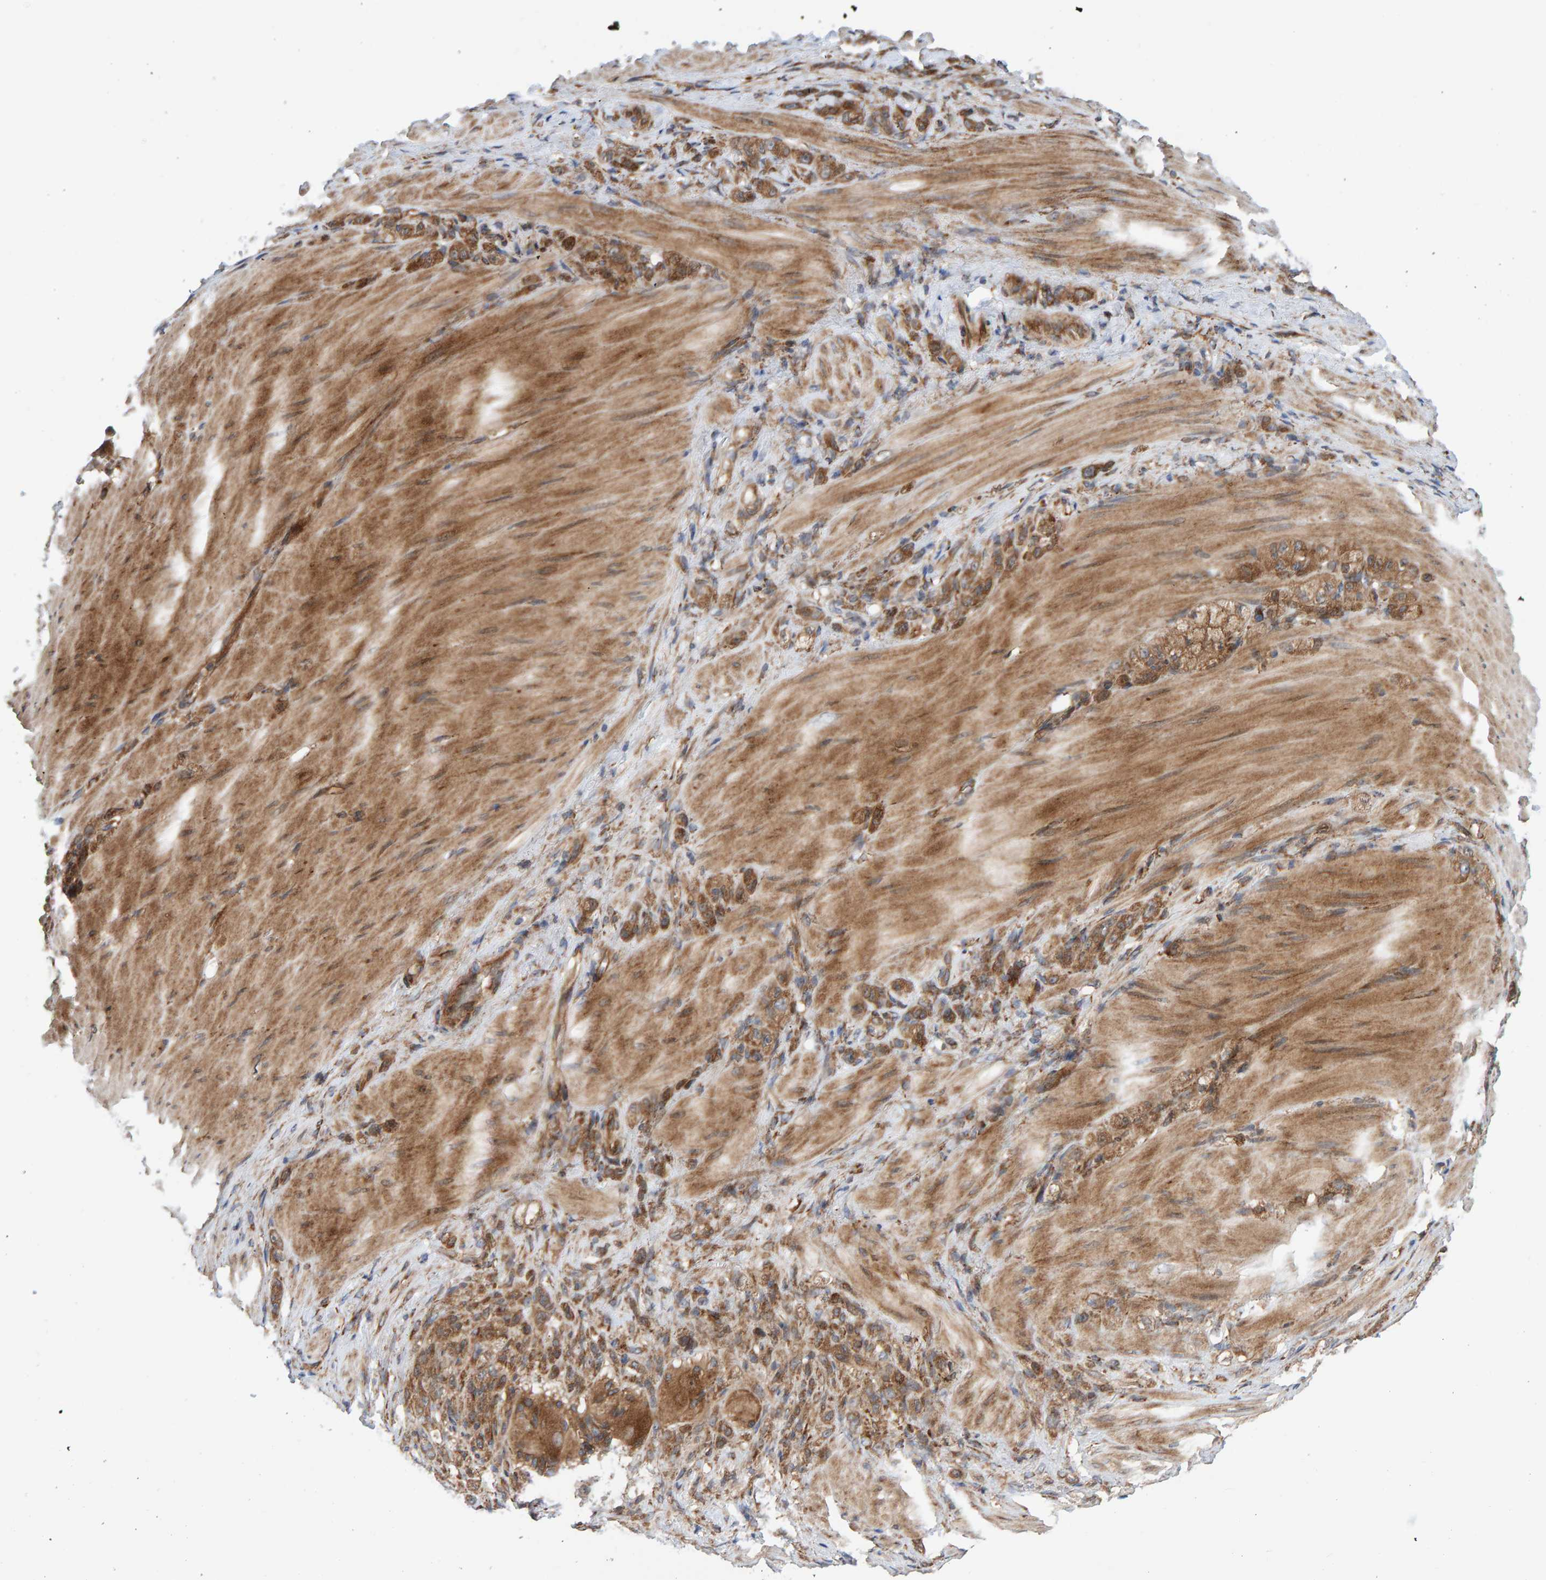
{"staining": {"intensity": "moderate", "quantity": ">75%", "location": "cytoplasmic/membranous"}, "tissue": "stomach cancer", "cell_type": "Tumor cells", "image_type": "cancer", "snomed": [{"axis": "morphology", "description": "Normal tissue, NOS"}, {"axis": "morphology", "description": "Adenocarcinoma, NOS"}, {"axis": "topography", "description": "Stomach"}], "caption": "This histopathology image reveals stomach cancer stained with immunohistochemistry (IHC) to label a protein in brown. The cytoplasmic/membranous of tumor cells show moderate positivity for the protein. Nuclei are counter-stained blue.", "gene": "KIAA0753", "patient": {"sex": "male", "age": 82}}